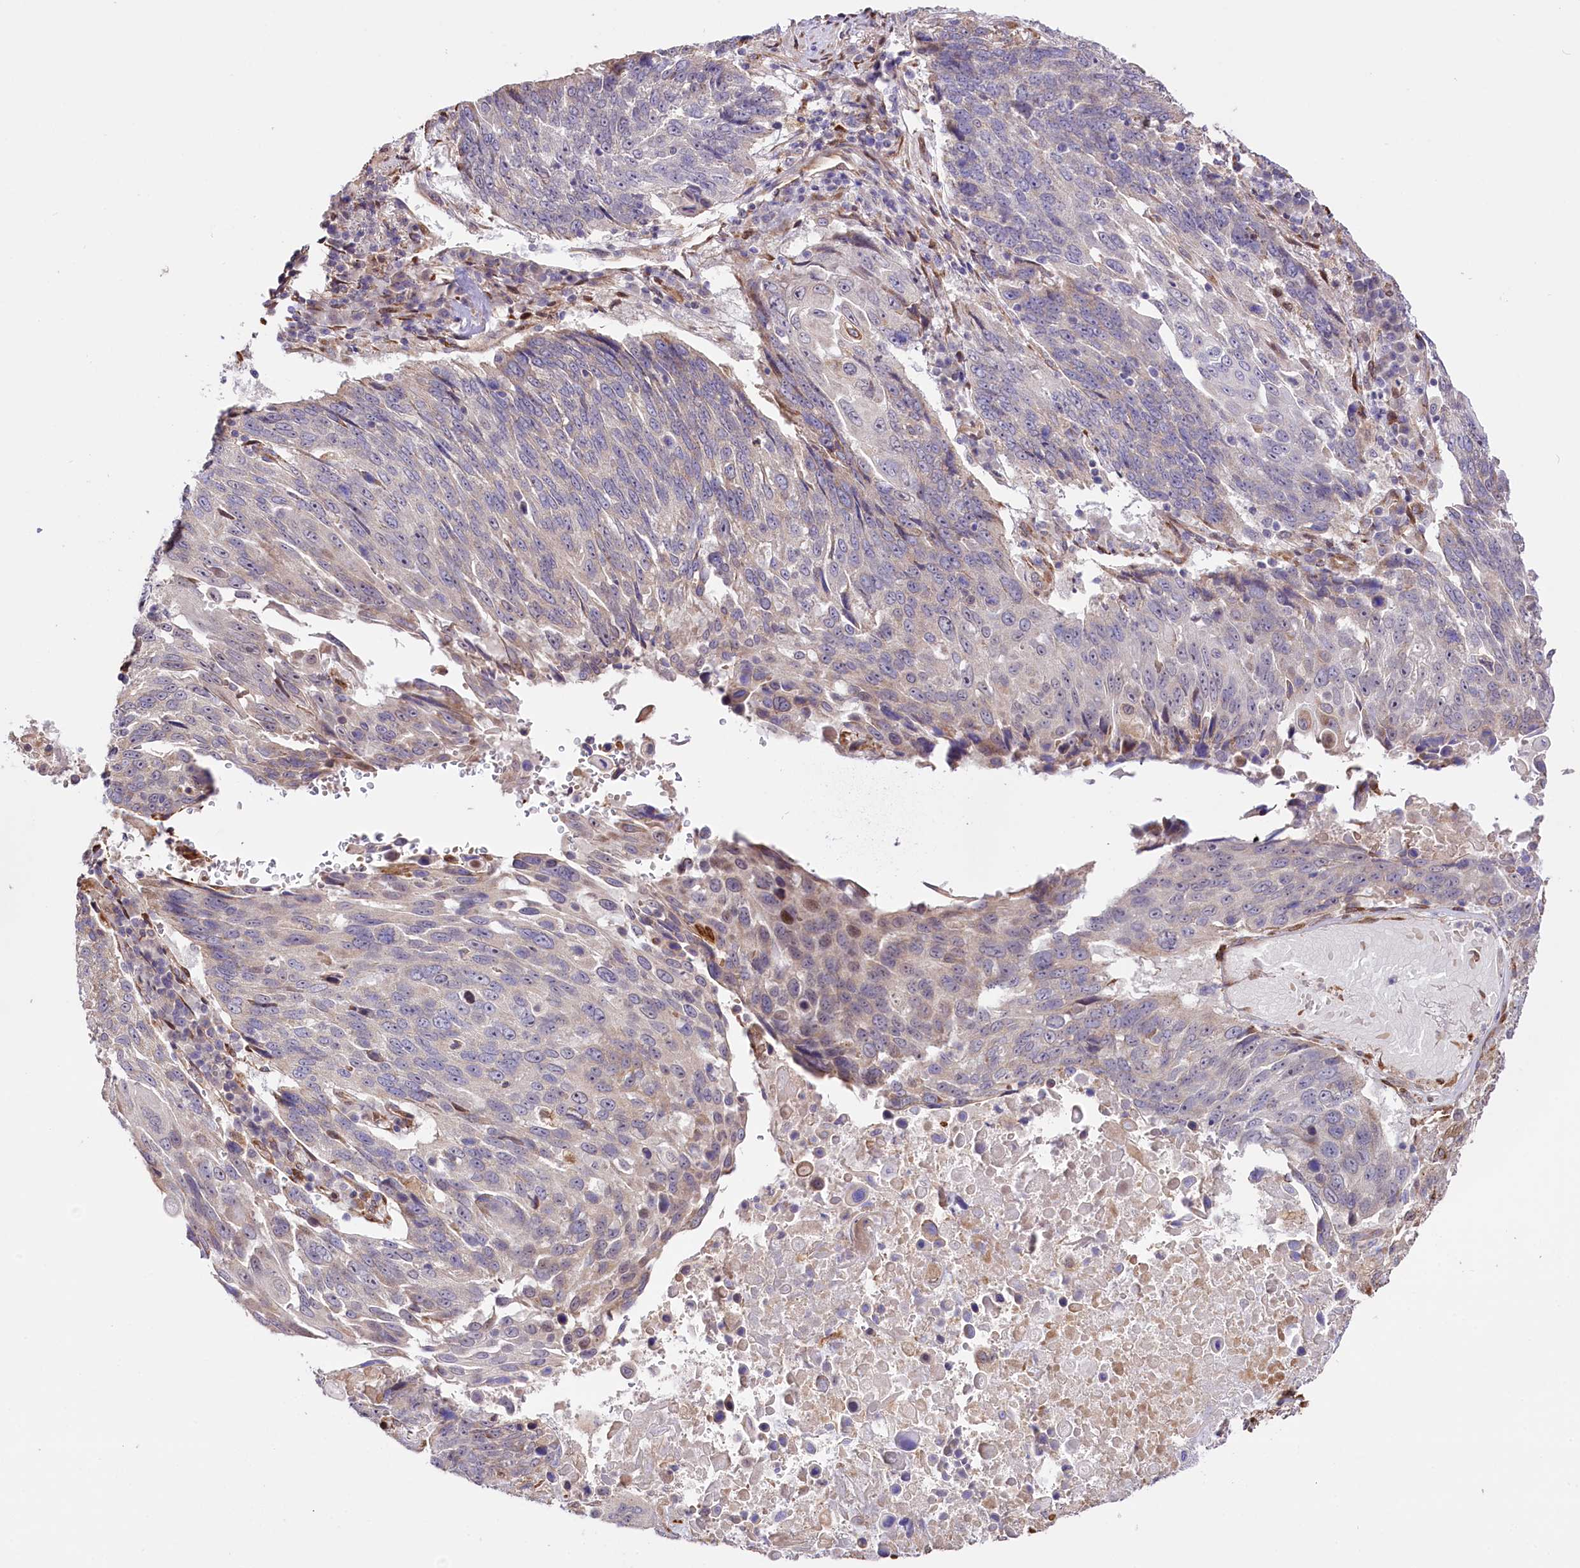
{"staining": {"intensity": "weak", "quantity": "<25%", "location": "nuclear"}, "tissue": "lung cancer", "cell_type": "Tumor cells", "image_type": "cancer", "snomed": [{"axis": "morphology", "description": "Squamous cell carcinoma, NOS"}, {"axis": "topography", "description": "Lung"}], "caption": "Lung squamous cell carcinoma was stained to show a protein in brown. There is no significant positivity in tumor cells.", "gene": "CUTC", "patient": {"sex": "male", "age": 66}}